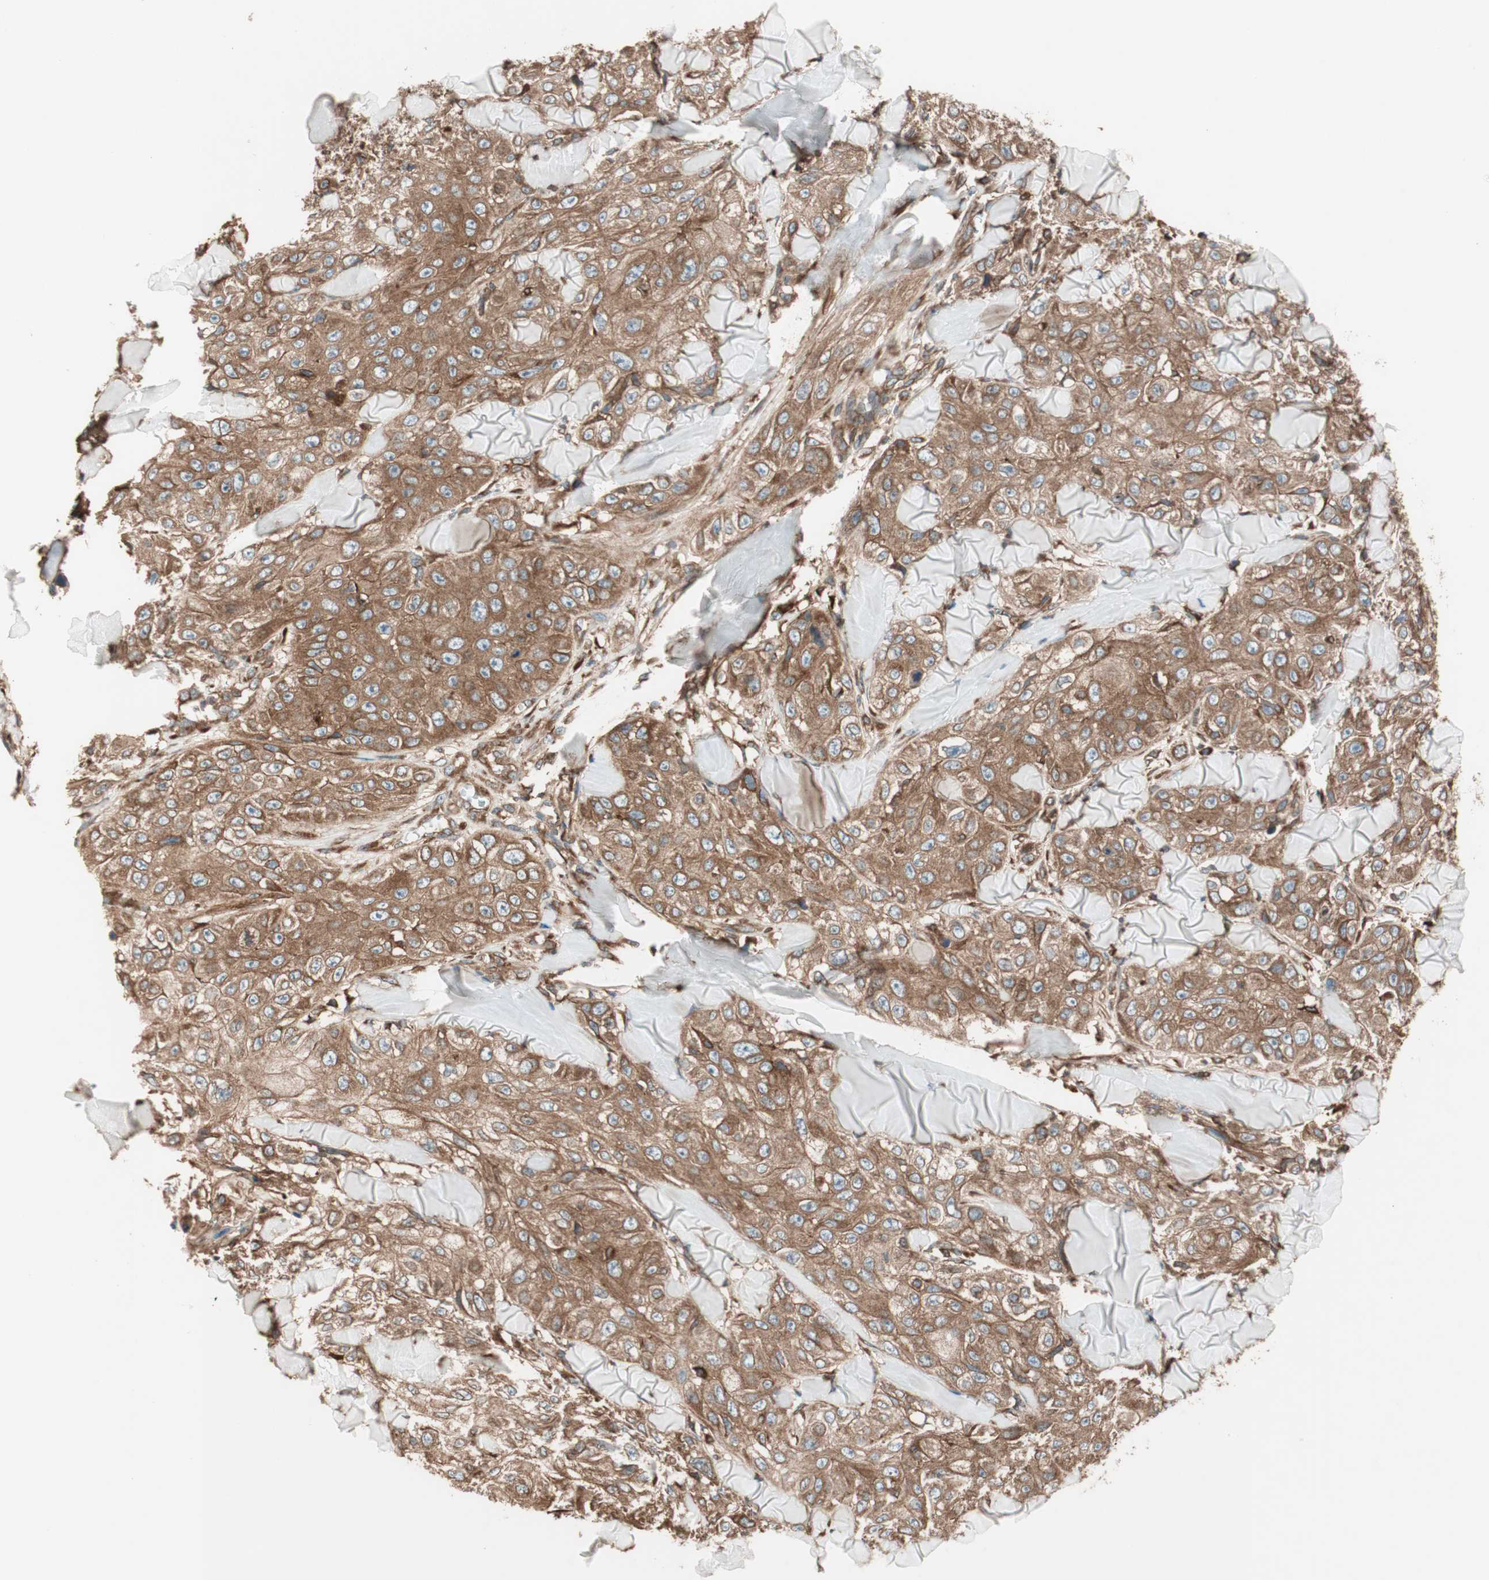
{"staining": {"intensity": "moderate", "quantity": ">75%", "location": "cytoplasmic/membranous"}, "tissue": "skin cancer", "cell_type": "Tumor cells", "image_type": "cancer", "snomed": [{"axis": "morphology", "description": "Squamous cell carcinoma, NOS"}, {"axis": "topography", "description": "Skin"}], "caption": "Immunohistochemistry (IHC) micrograph of neoplastic tissue: human skin squamous cell carcinoma stained using immunohistochemistry (IHC) shows medium levels of moderate protein expression localized specifically in the cytoplasmic/membranous of tumor cells, appearing as a cytoplasmic/membranous brown color.", "gene": "RAB5A", "patient": {"sex": "male", "age": 86}}